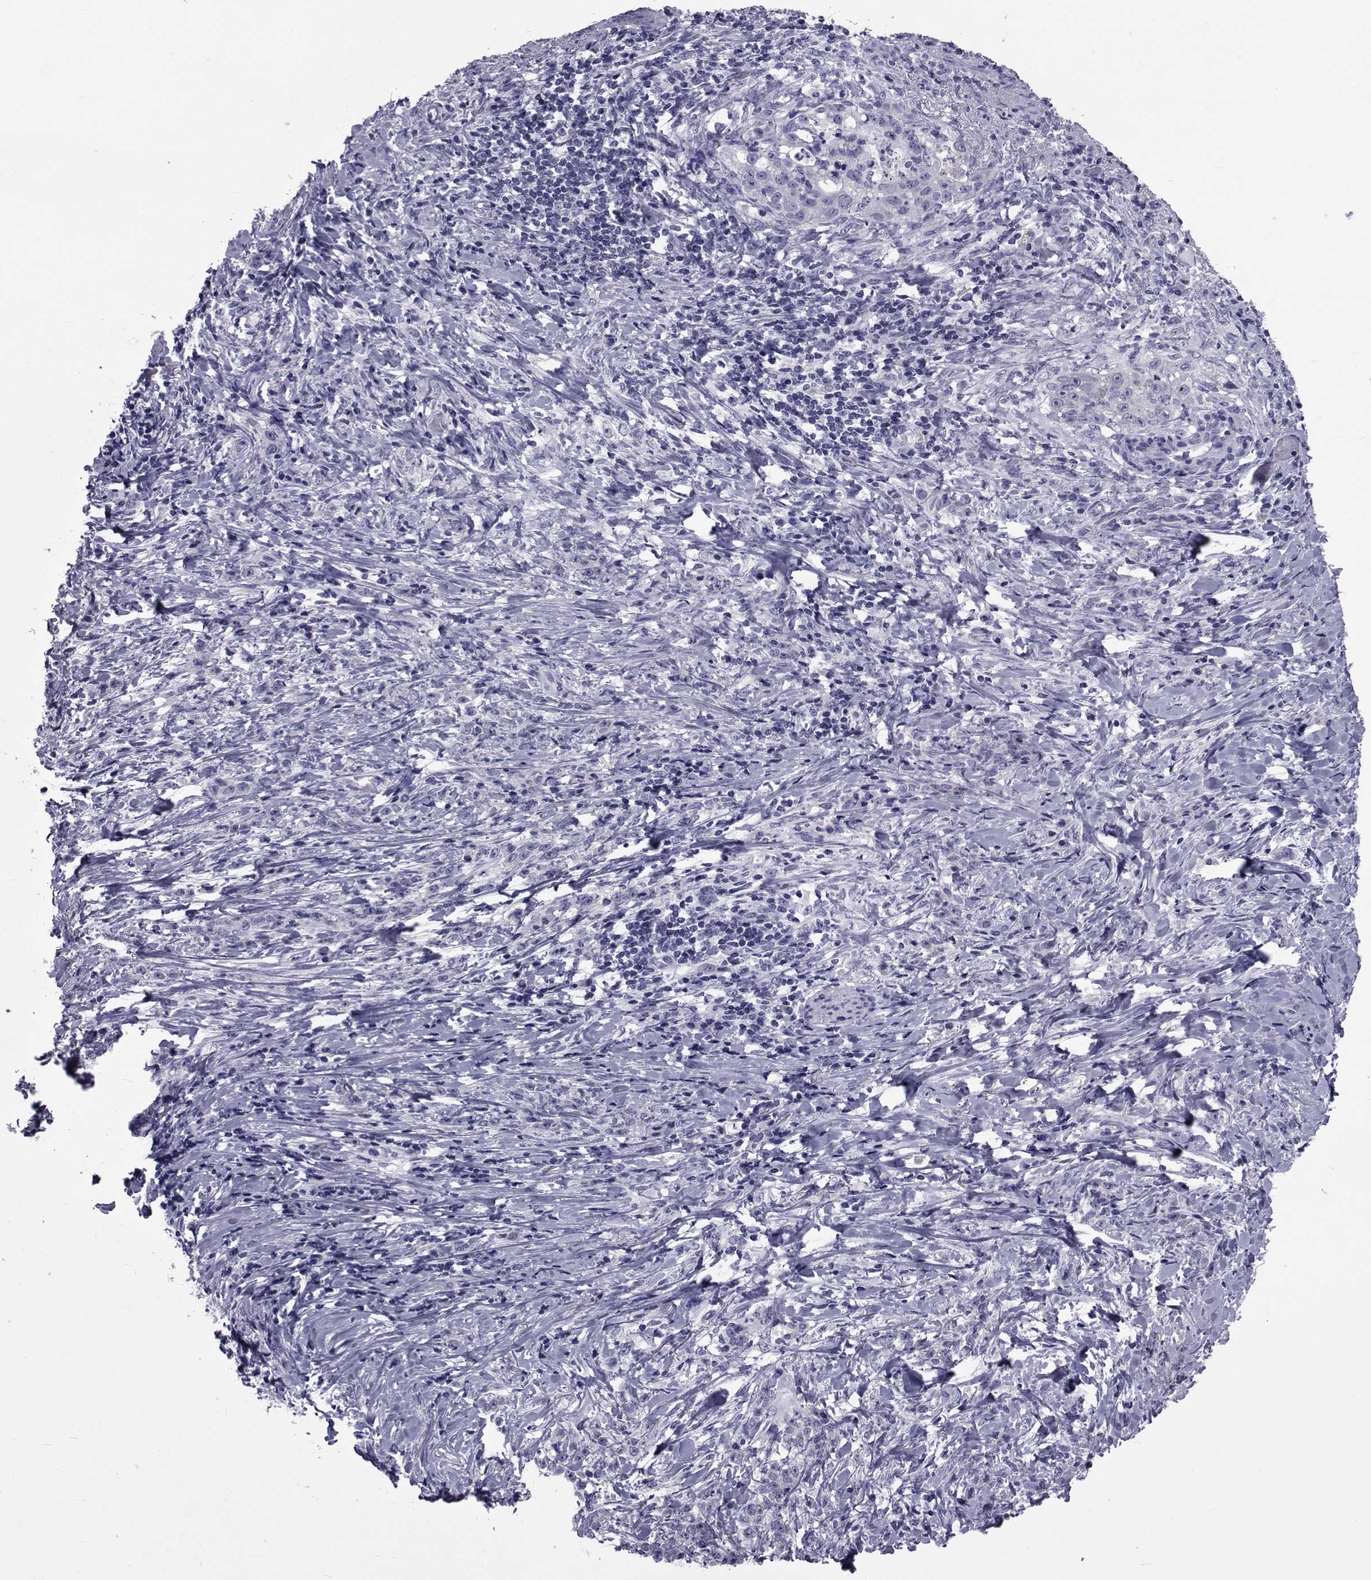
{"staining": {"intensity": "negative", "quantity": "none", "location": "none"}, "tissue": "stomach cancer", "cell_type": "Tumor cells", "image_type": "cancer", "snomed": [{"axis": "morphology", "description": "Adenocarcinoma, NOS"}, {"axis": "topography", "description": "Stomach, lower"}], "caption": "DAB (3,3'-diaminobenzidine) immunohistochemical staining of stomach cancer (adenocarcinoma) displays no significant positivity in tumor cells.", "gene": "GKAP1", "patient": {"sex": "male", "age": 88}}